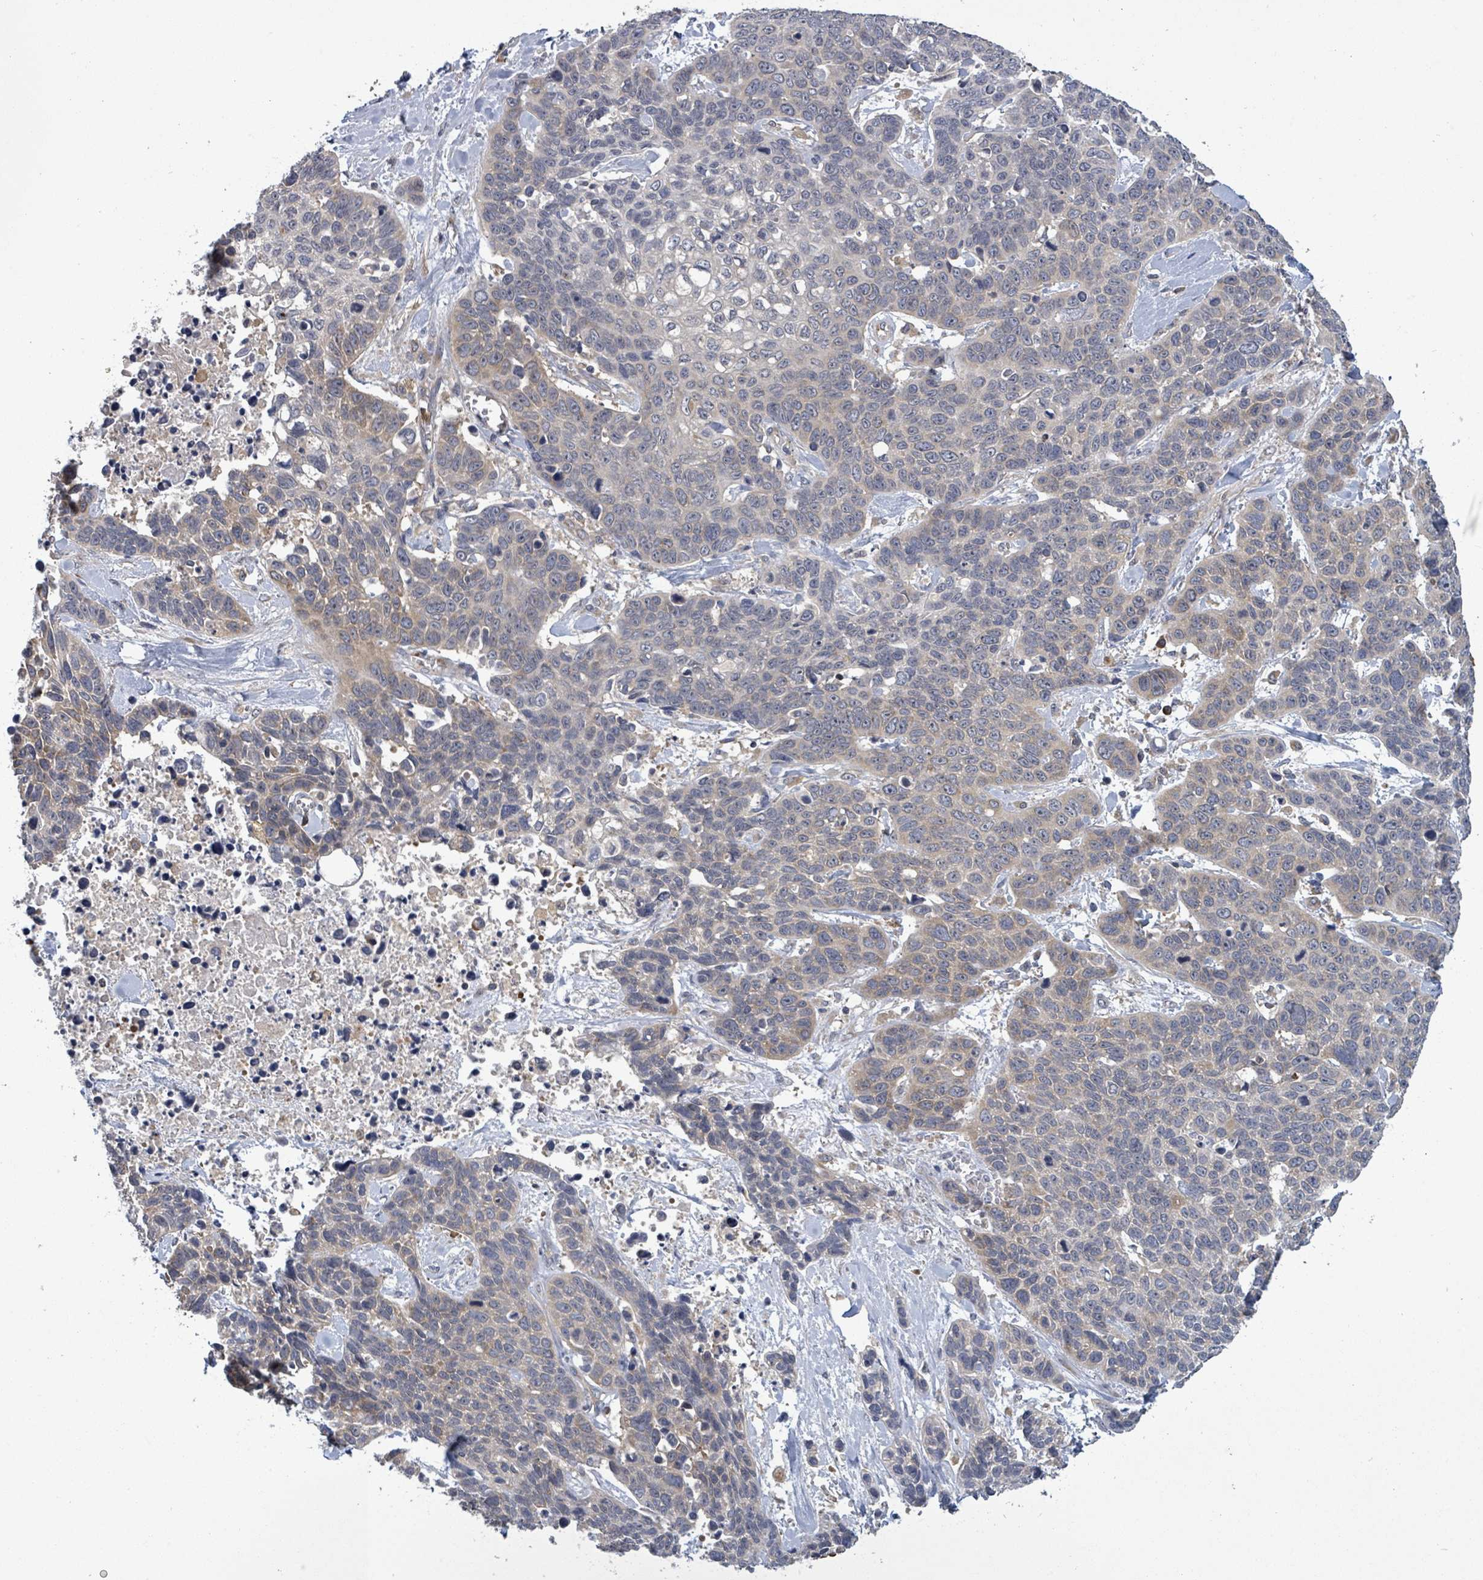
{"staining": {"intensity": "weak", "quantity": "<25%", "location": "cytoplasmic/membranous"}, "tissue": "lung cancer", "cell_type": "Tumor cells", "image_type": "cancer", "snomed": [{"axis": "morphology", "description": "Squamous cell carcinoma, NOS"}, {"axis": "topography", "description": "Lung"}], "caption": "Immunohistochemistry (IHC) image of squamous cell carcinoma (lung) stained for a protein (brown), which exhibits no positivity in tumor cells.", "gene": "SERPINE3", "patient": {"sex": "male", "age": 62}}